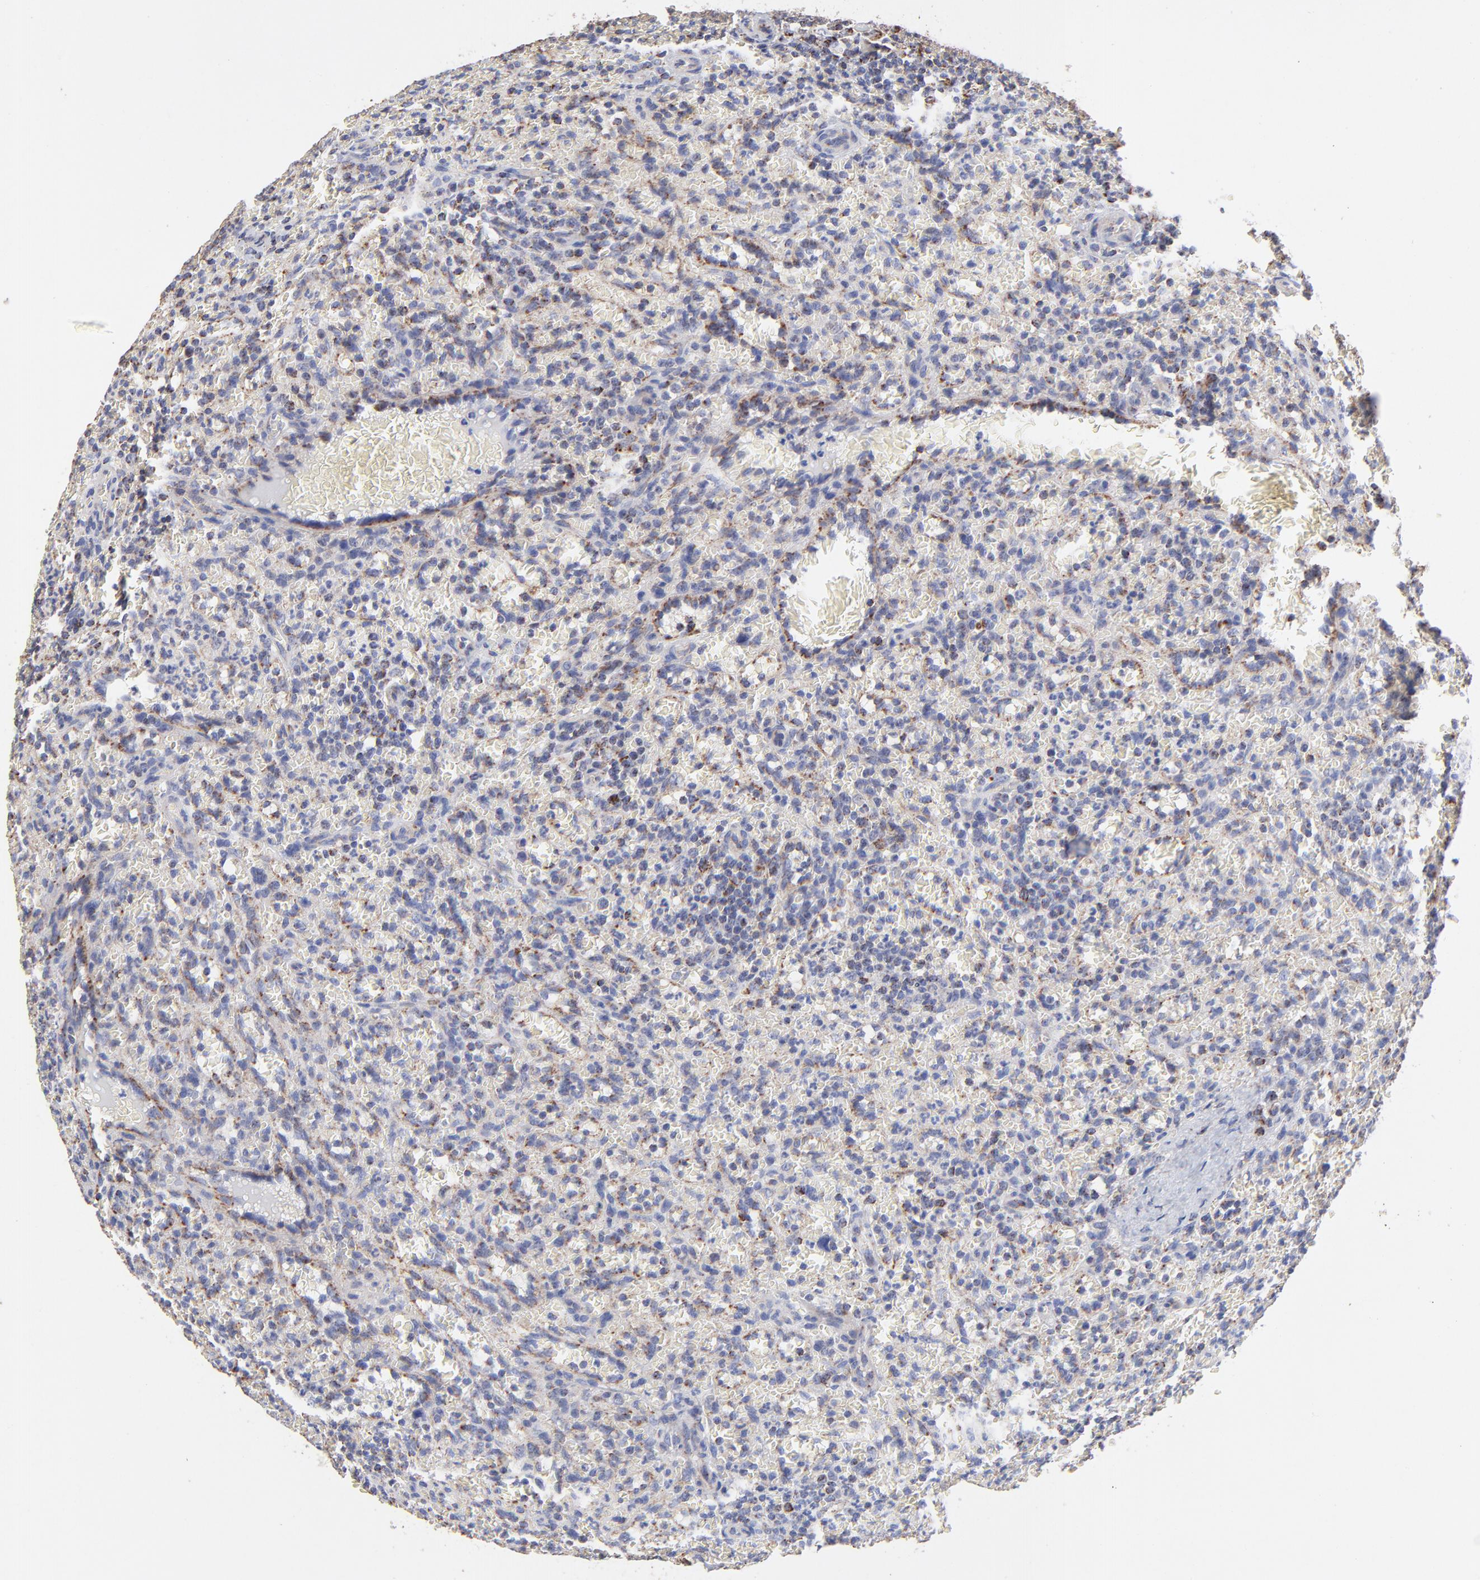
{"staining": {"intensity": "weak", "quantity": "<25%", "location": "cytoplasmic/membranous"}, "tissue": "lymphoma", "cell_type": "Tumor cells", "image_type": "cancer", "snomed": [{"axis": "morphology", "description": "Malignant lymphoma, non-Hodgkin's type, Low grade"}, {"axis": "topography", "description": "Spleen"}], "caption": "The micrograph reveals no significant positivity in tumor cells of low-grade malignant lymphoma, non-Hodgkin's type.", "gene": "SSBP1", "patient": {"sex": "female", "age": 64}}